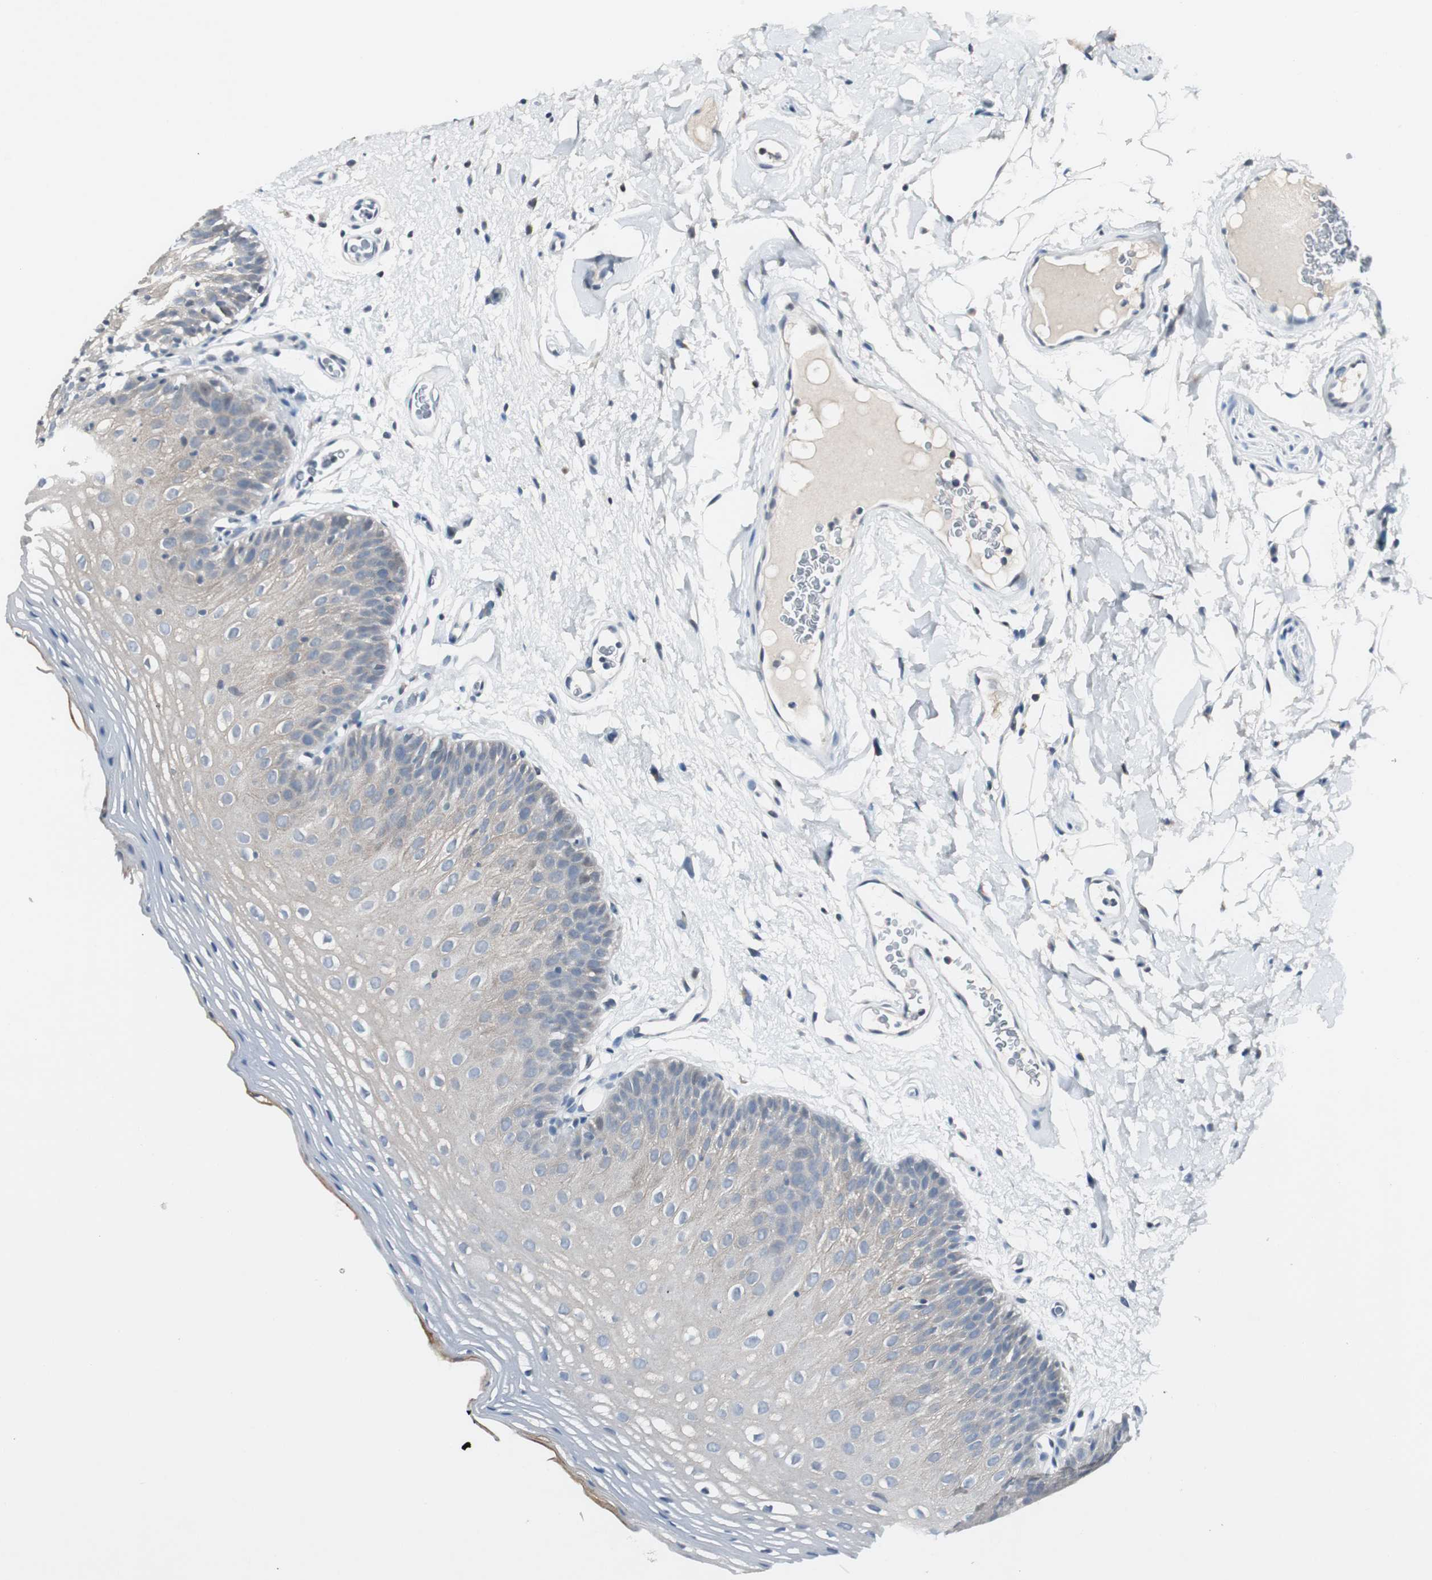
{"staining": {"intensity": "weak", "quantity": "25%-75%", "location": "cytoplasmic/membranous"}, "tissue": "oral mucosa", "cell_type": "Squamous epithelial cells", "image_type": "normal", "snomed": [{"axis": "morphology", "description": "Normal tissue, NOS"}, {"axis": "morphology", "description": "Squamous cell carcinoma, NOS"}, {"axis": "topography", "description": "Skeletal muscle"}, {"axis": "topography", "description": "Oral tissue"}], "caption": "Protein positivity by IHC exhibits weak cytoplasmic/membranous positivity in about 25%-75% of squamous epithelial cells in unremarkable oral mucosa.", "gene": "SOX30", "patient": {"sex": "male", "age": 71}}